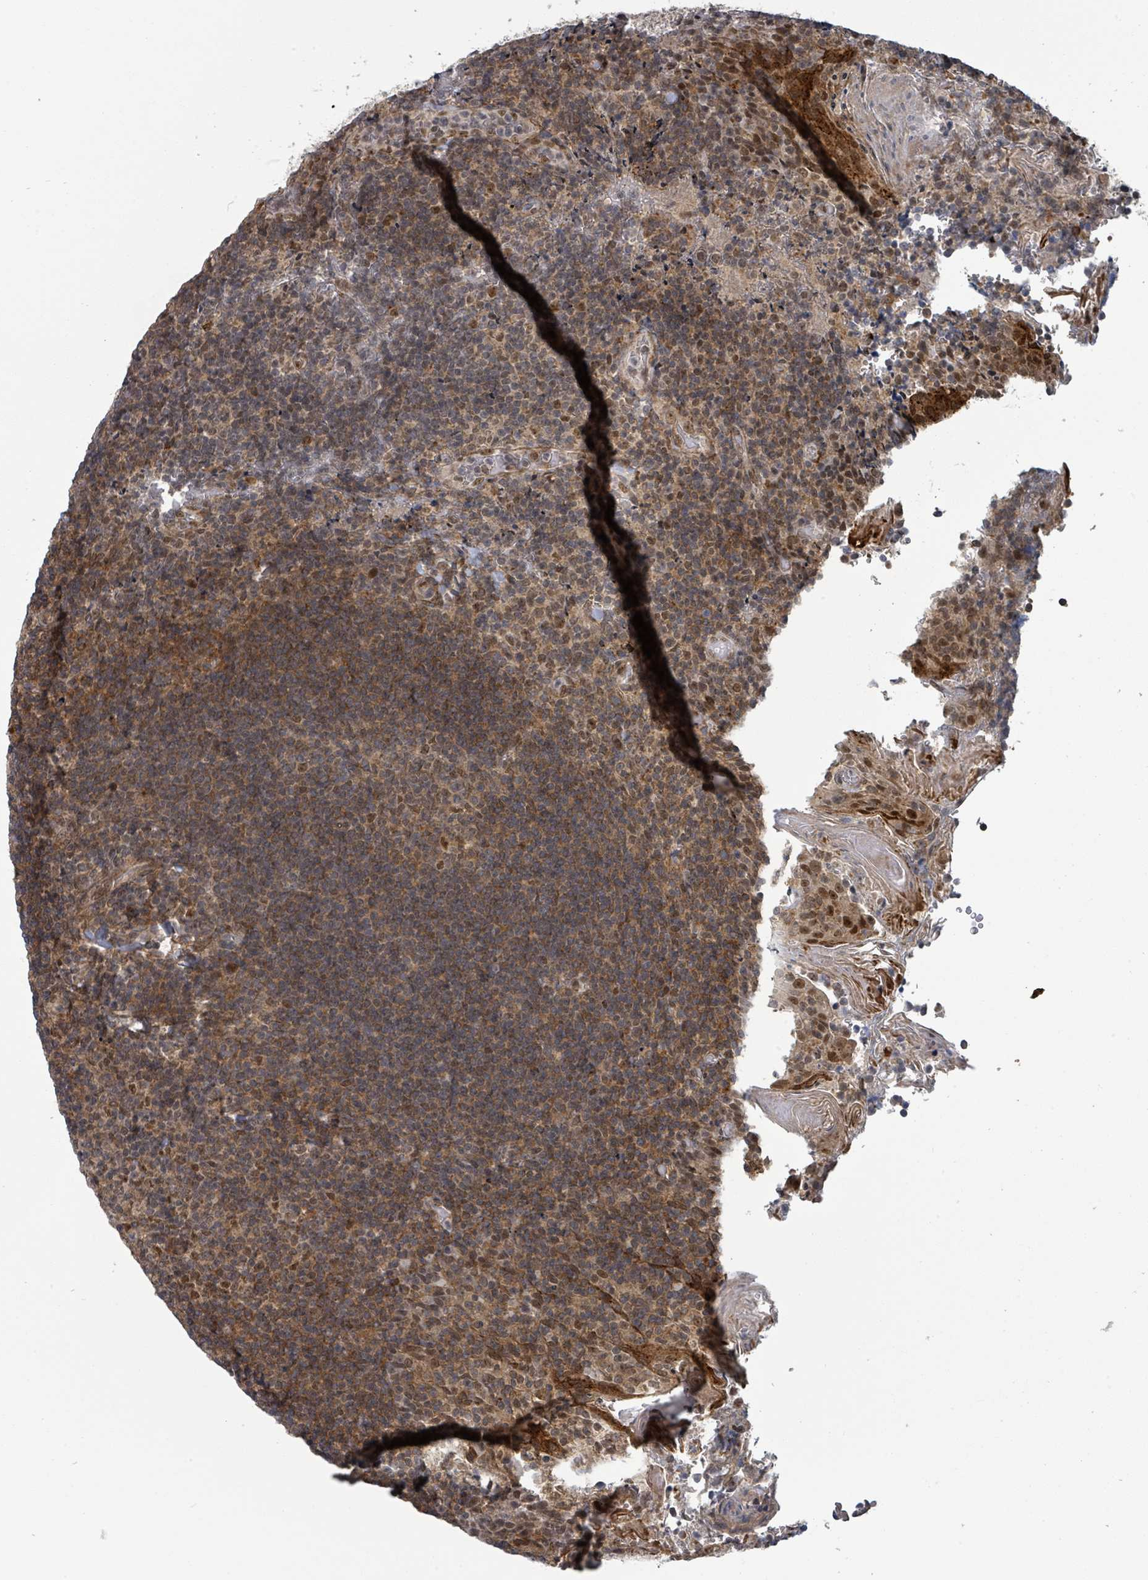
{"staining": {"intensity": "moderate", "quantity": ">75%", "location": "cytoplasmic/membranous,nuclear"}, "tissue": "tonsil", "cell_type": "Germinal center cells", "image_type": "normal", "snomed": [{"axis": "morphology", "description": "Normal tissue, NOS"}, {"axis": "topography", "description": "Tonsil"}], "caption": "High-power microscopy captured an IHC image of benign tonsil, revealing moderate cytoplasmic/membranous,nuclear staining in about >75% of germinal center cells. Immunohistochemistry (ihc) stains the protein in brown and the nuclei are stained blue.", "gene": "GTF3C1", "patient": {"sex": "female", "age": 10}}